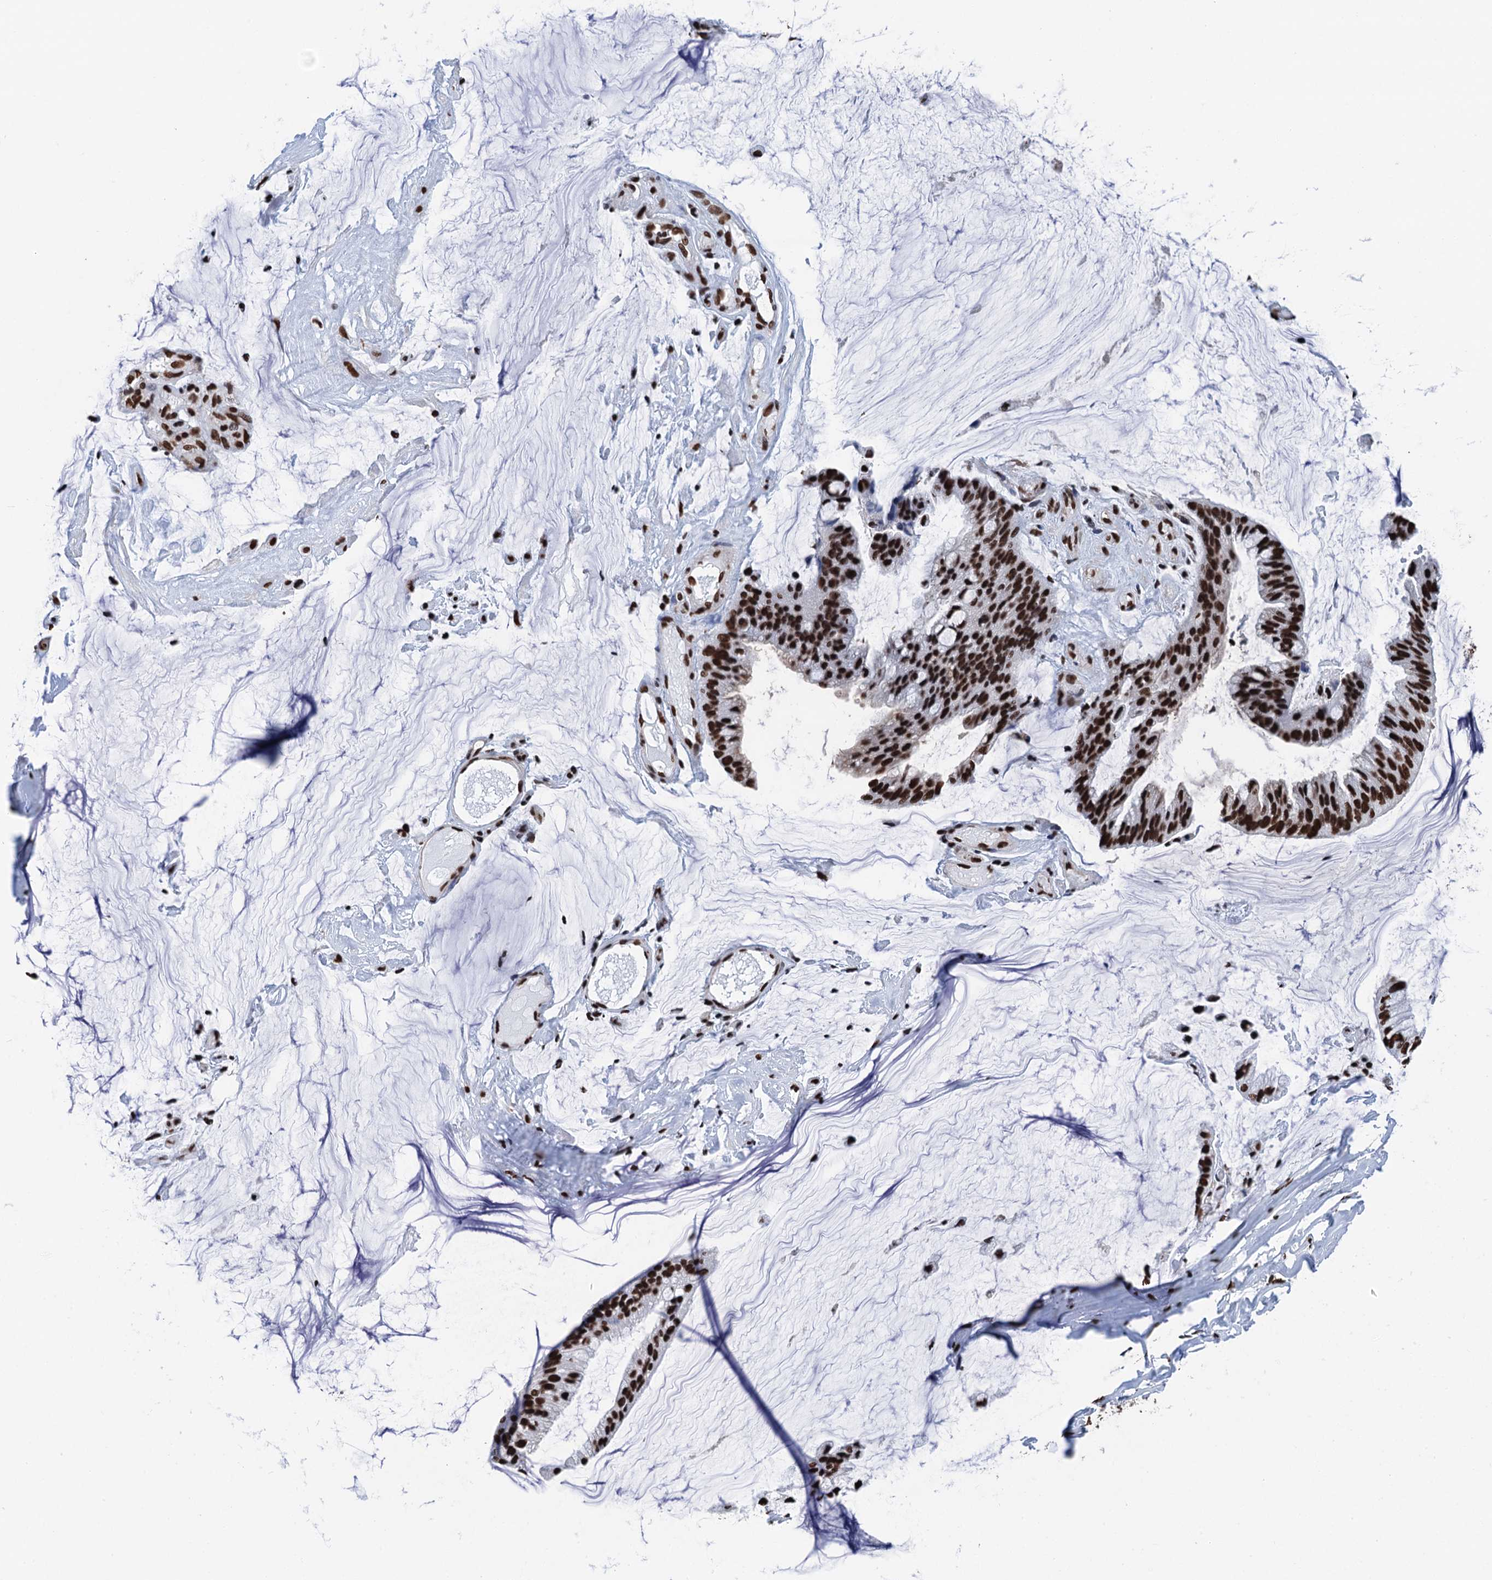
{"staining": {"intensity": "strong", "quantity": ">75%", "location": "nuclear"}, "tissue": "ovarian cancer", "cell_type": "Tumor cells", "image_type": "cancer", "snomed": [{"axis": "morphology", "description": "Cystadenocarcinoma, mucinous, NOS"}, {"axis": "topography", "description": "Ovary"}], "caption": "Immunohistochemistry image of neoplastic tissue: human ovarian cancer stained using immunohistochemistry (IHC) demonstrates high levels of strong protein expression localized specifically in the nuclear of tumor cells, appearing as a nuclear brown color.", "gene": "UBA2", "patient": {"sex": "female", "age": 39}}